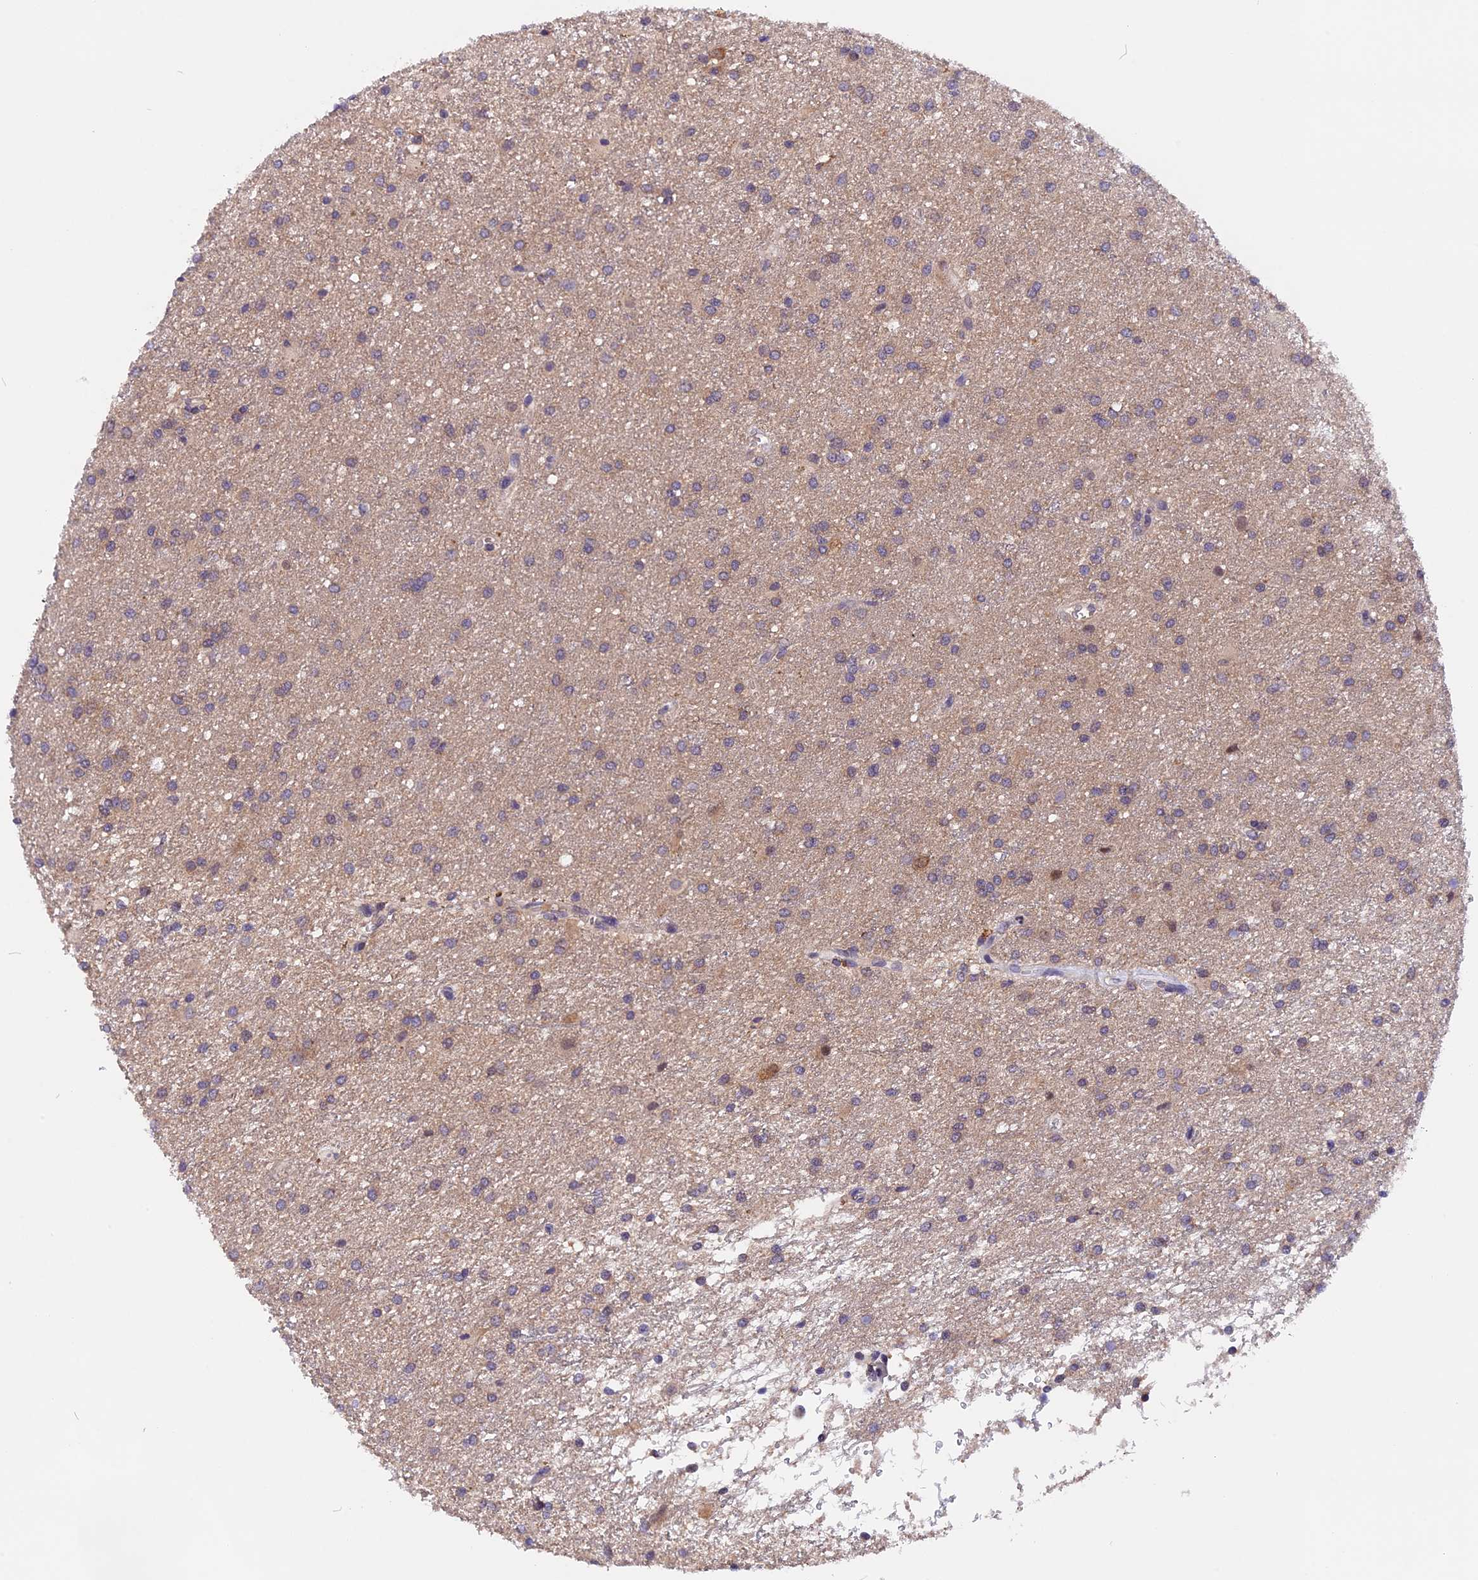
{"staining": {"intensity": "weak", "quantity": ">75%", "location": "cytoplasmic/membranous"}, "tissue": "glioma", "cell_type": "Tumor cells", "image_type": "cancer", "snomed": [{"axis": "morphology", "description": "Glioma, malignant, High grade"}, {"axis": "topography", "description": "Brain"}], "caption": "DAB (3,3'-diaminobenzidine) immunohistochemical staining of human high-grade glioma (malignant) shows weak cytoplasmic/membranous protein expression in approximately >75% of tumor cells.", "gene": "MARK4", "patient": {"sex": "female", "age": 50}}